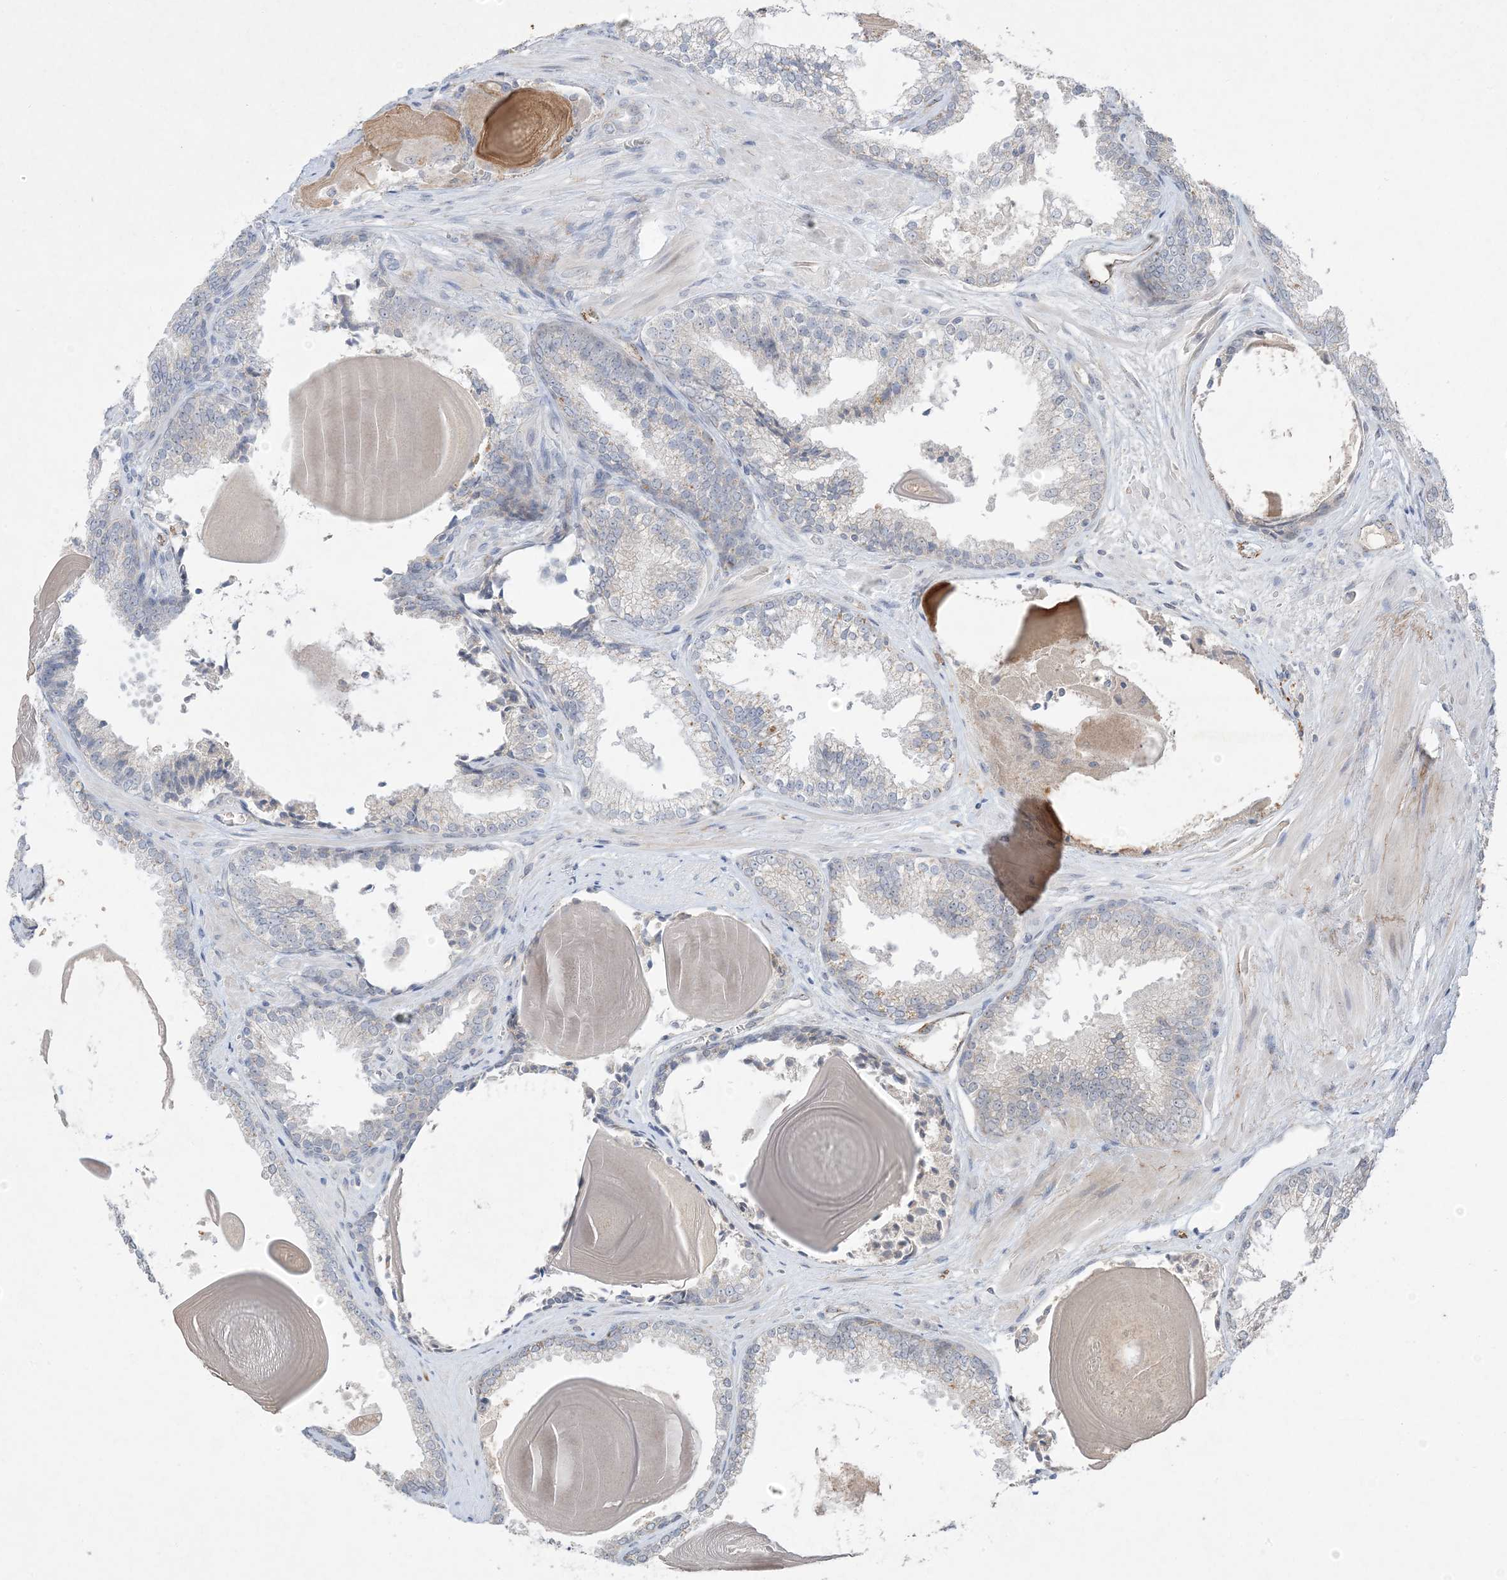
{"staining": {"intensity": "negative", "quantity": "none", "location": "none"}, "tissue": "prostate cancer", "cell_type": "Tumor cells", "image_type": "cancer", "snomed": [{"axis": "morphology", "description": "Adenocarcinoma, High grade"}, {"axis": "topography", "description": "Prostate"}], "caption": "Immunohistochemistry (IHC) image of prostate high-grade adenocarcinoma stained for a protein (brown), which demonstrates no positivity in tumor cells.", "gene": "PRSS36", "patient": {"sex": "male", "age": 73}}